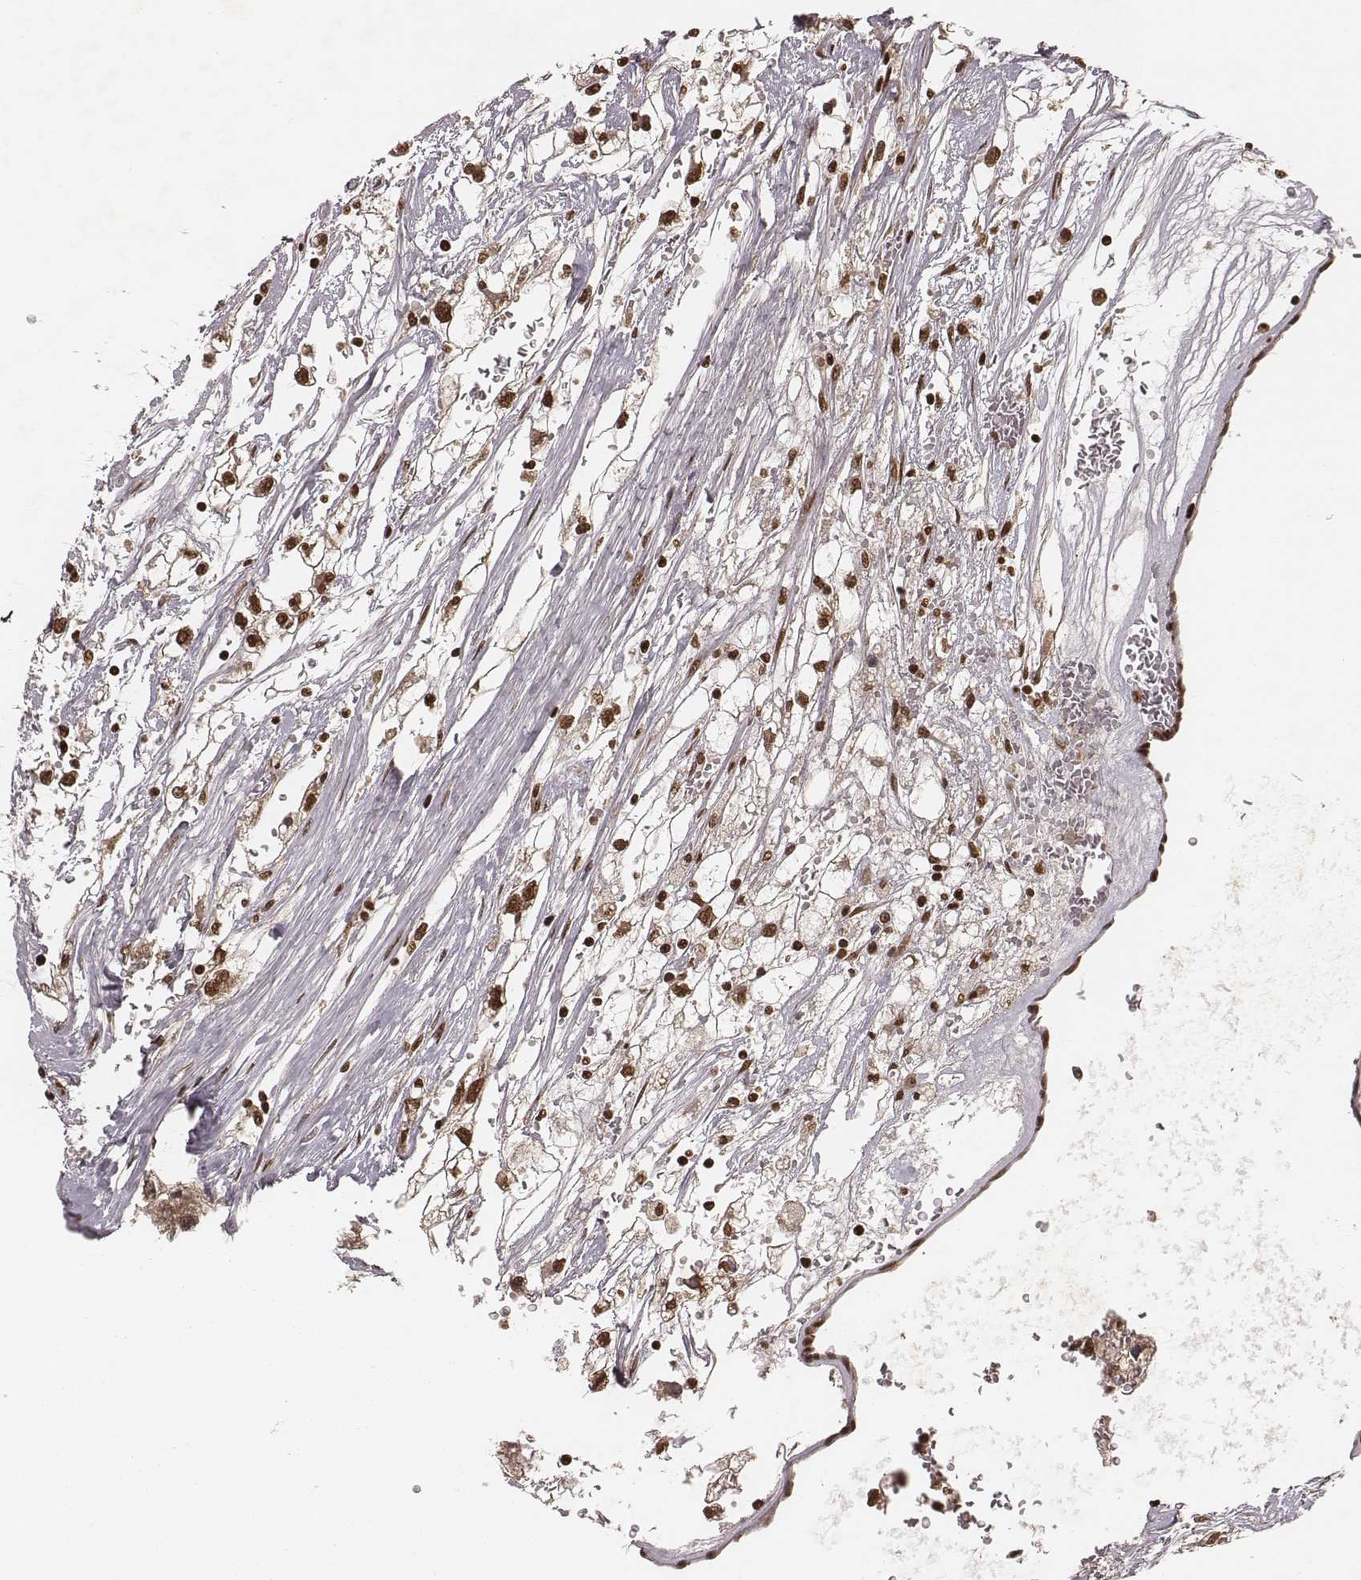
{"staining": {"intensity": "strong", "quantity": ">75%", "location": "nuclear"}, "tissue": "renal cancer", "cell_type": "Tumor cells", "image_type": "cancer", "snomed": [{"axis": "morphology", "description": "Adenocarcinoma, NOS"}, {"axis": "topography", "description": "Kidney"}], "caption": "Adenocarcinoma (renal) stained for a protein (brown) shows strong nuclear positive staining in approximately >75% of tumor cells.", "gene": "NFX1", "patient": {"sex": "male", "age": 59}}